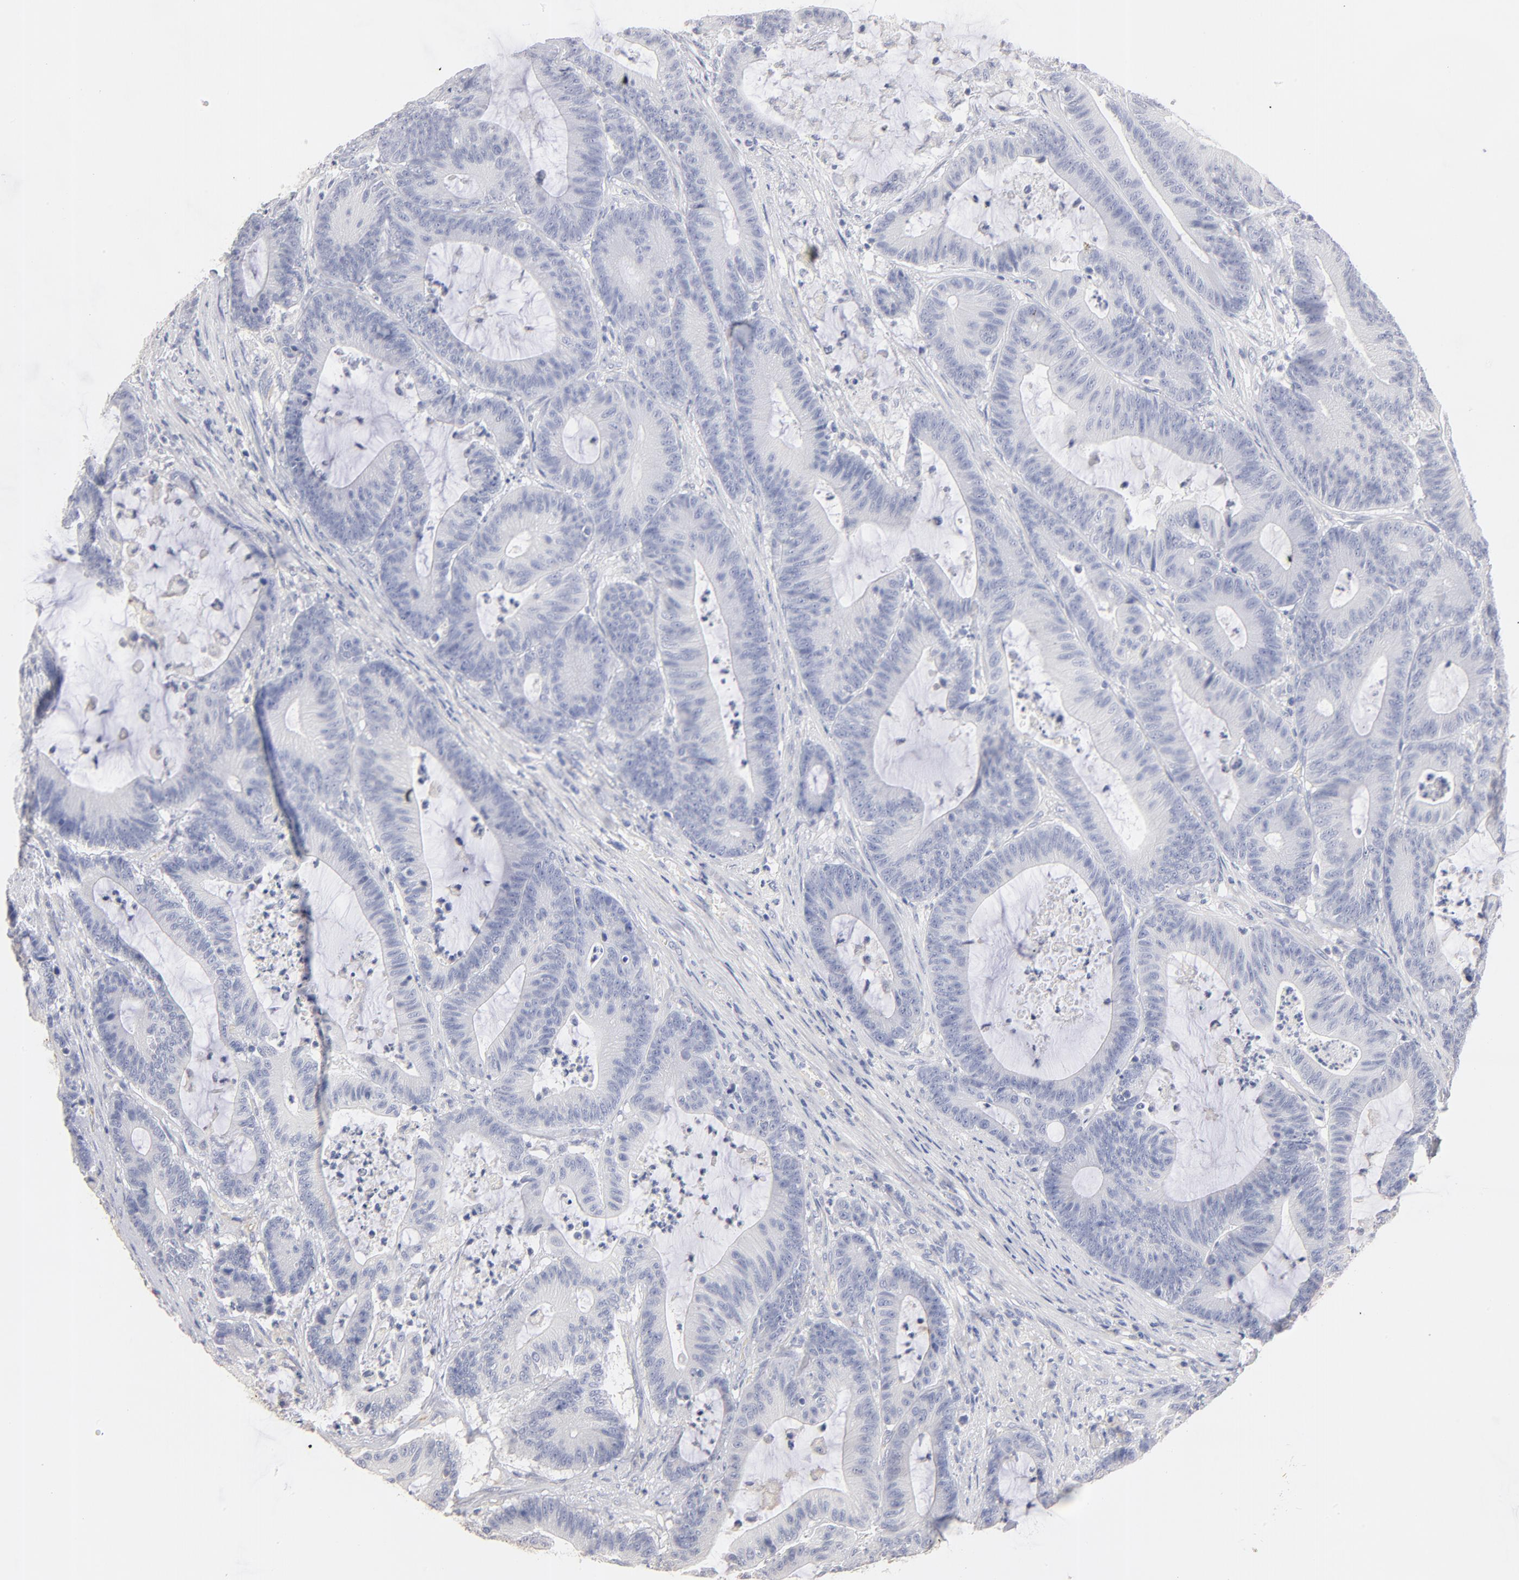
{"staining": {"intensity": "negative", "quantity": "none", "location": "none"}, "tissue": "colorectal cancer", "cell_type": "Tumor cells", "image_type": "cancer", "snomed": [{"axis": "morphology", "description": "Adenocarcinoma, NOS"}, {"axis": "topography", "description": "Colon"}], "caption": "Protein analysis of adenocarcinoma (colorectal) shows no significant expression in tumor cells.", "gene": "ITGA8", "patient": {"sex": "female", "age": 84}}